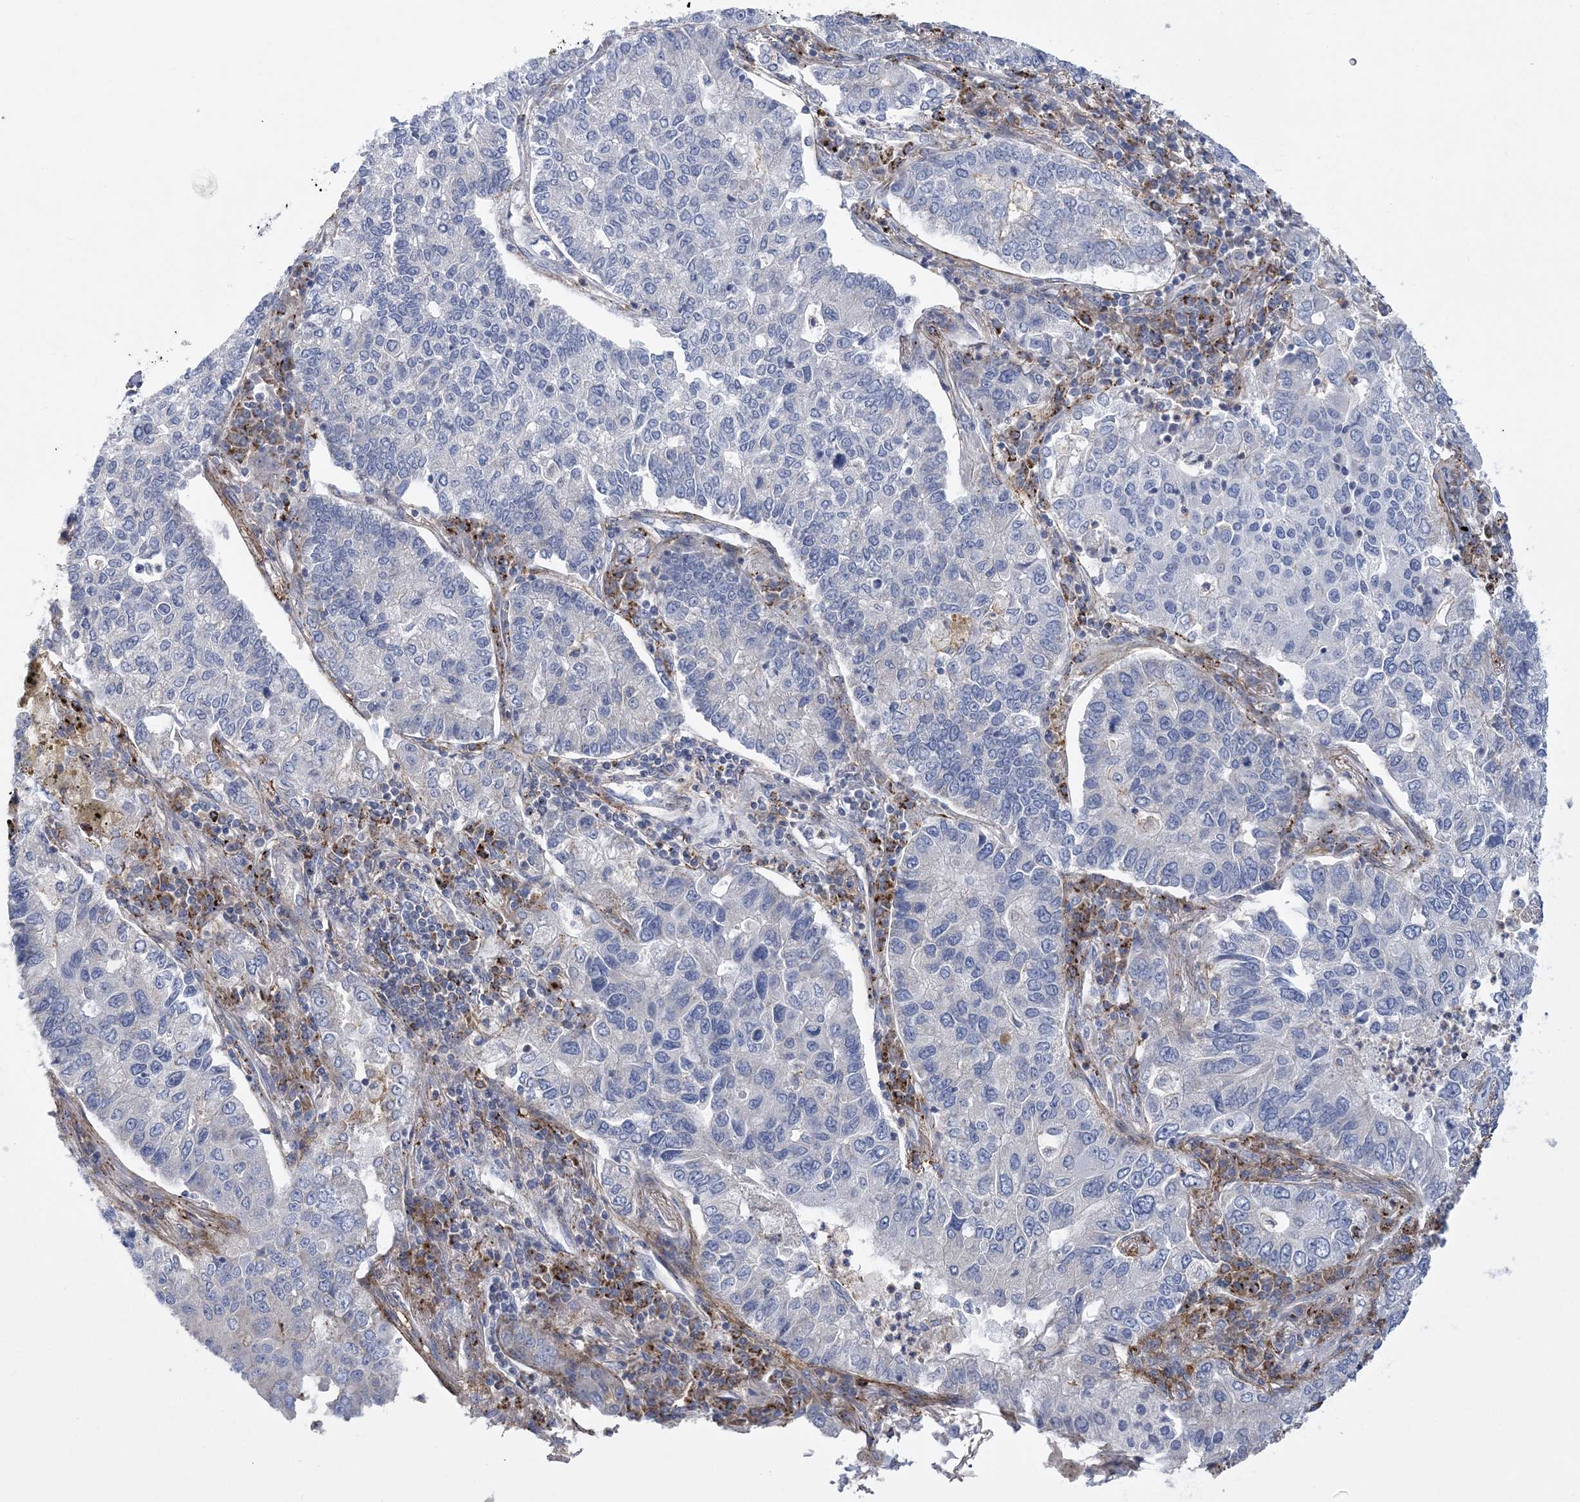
{"staining": {"intensity": "negative", "quantity": "none", "location": "none"}, "tissue": "lung cancer", "cell_type": "Tumor cells", "image_type": "cancer", "snomed": [{"axis": "morphology", "description": "Adenocarcinoma, NOS"}, {"axis": "topography", "description": "Lung"}], "caption": "Photomicrograph shows no significant protein expression in tumor cells of lung adenocarcinoma. The staining was performed using DAB to visualize the protein expression in brown, while the nuclei were stained in blue with hematoxylin (Magnification: 20x).", "gene": "ARSJ", "patient": {"sex": "male", "age": 49}}